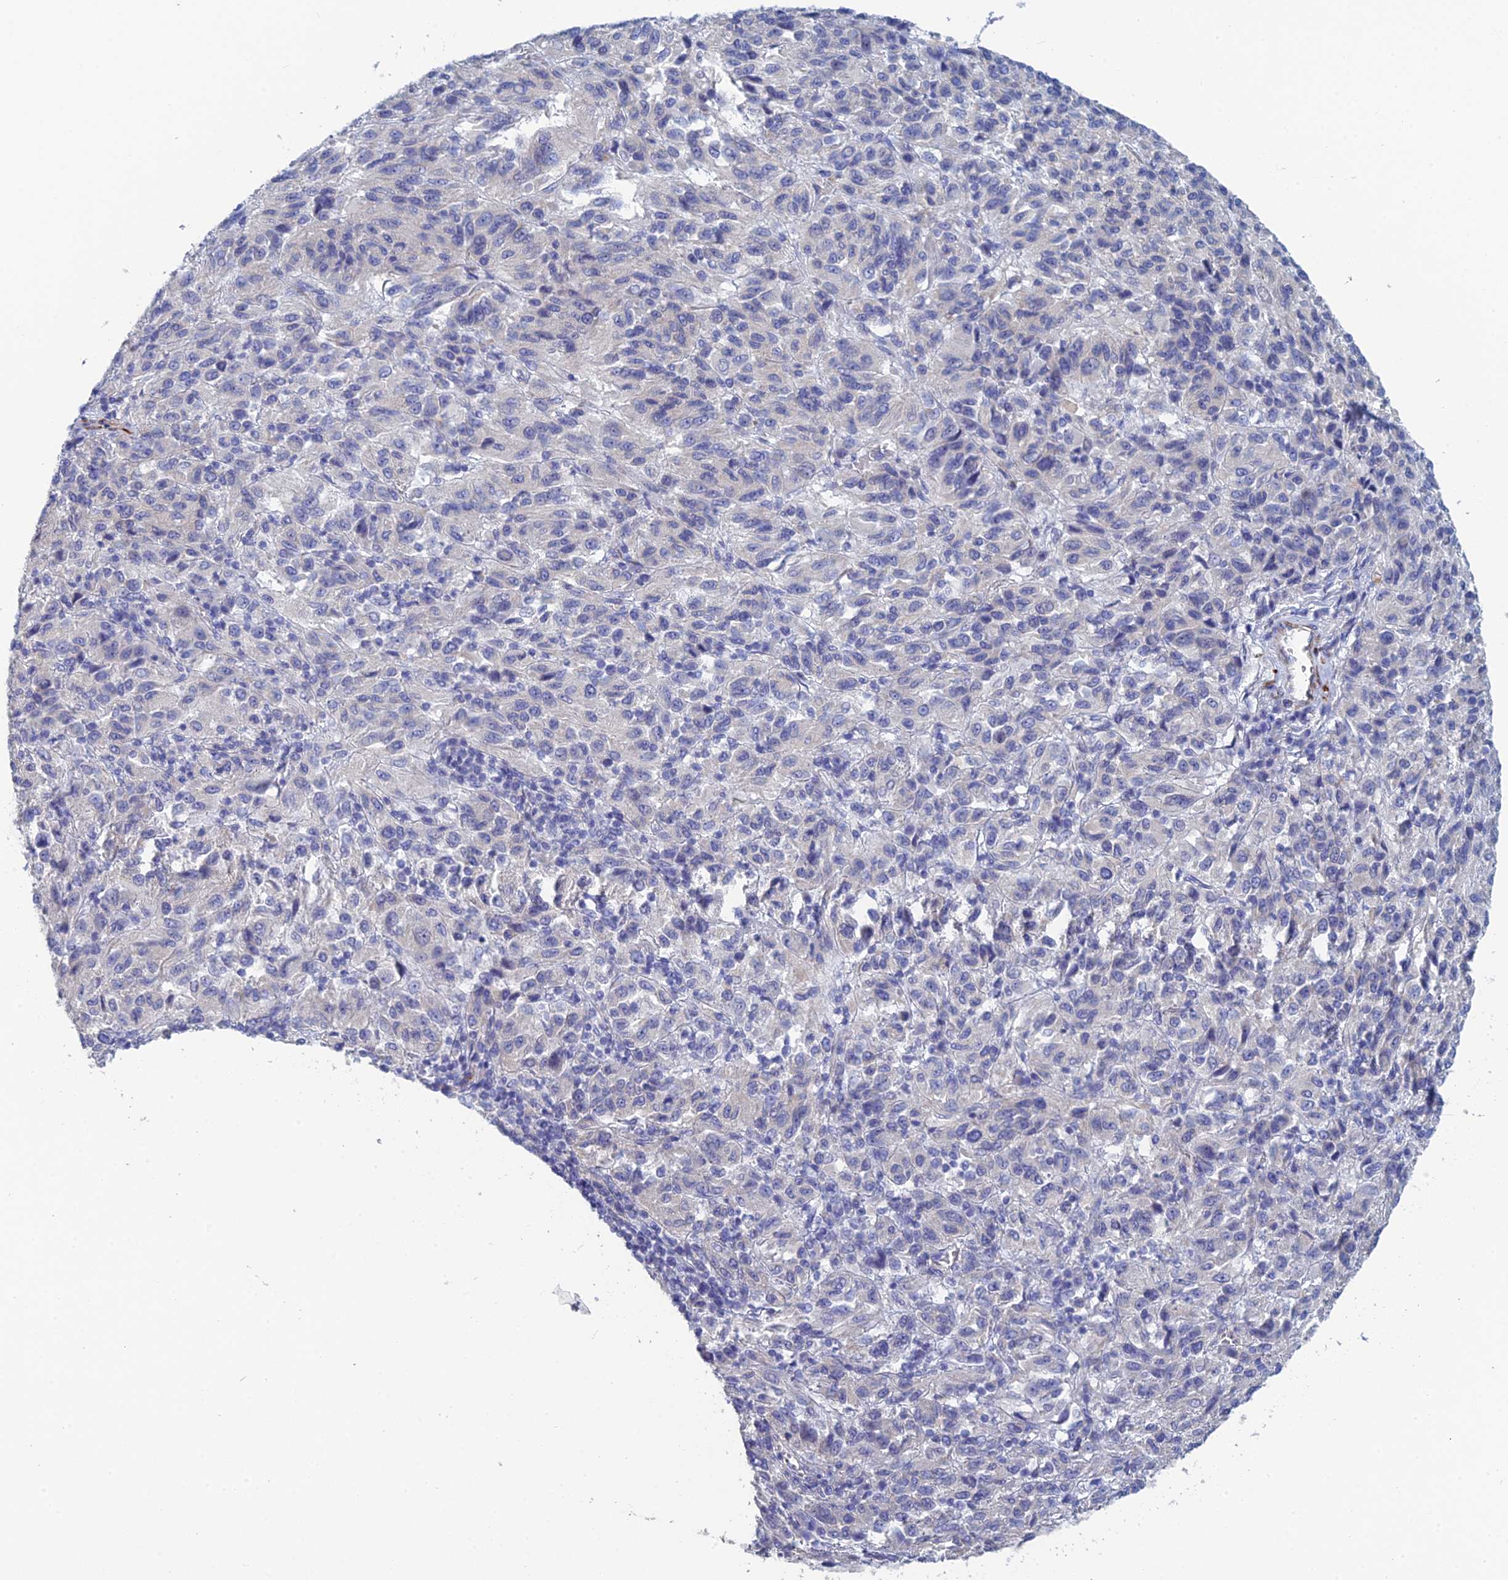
{"staining": {"intensity": "negative", "quantity": "none", "location": "none"}, "tissue": "melanoma", "cell_type": "Tumor cells", "image_type": "cancer", "snomed": [{"axis": "morphology", "description": "Malignant melanoma, Metastatic site"}, {"axis": "topography", "description": "Lung"}], "caption": "High power microscopy micrograph of an IHC image of melanoma, revealing no significant positivity in tumor cells.", "gene": "PCDHA8", "patient": {"sex": "male", "age": 64}}